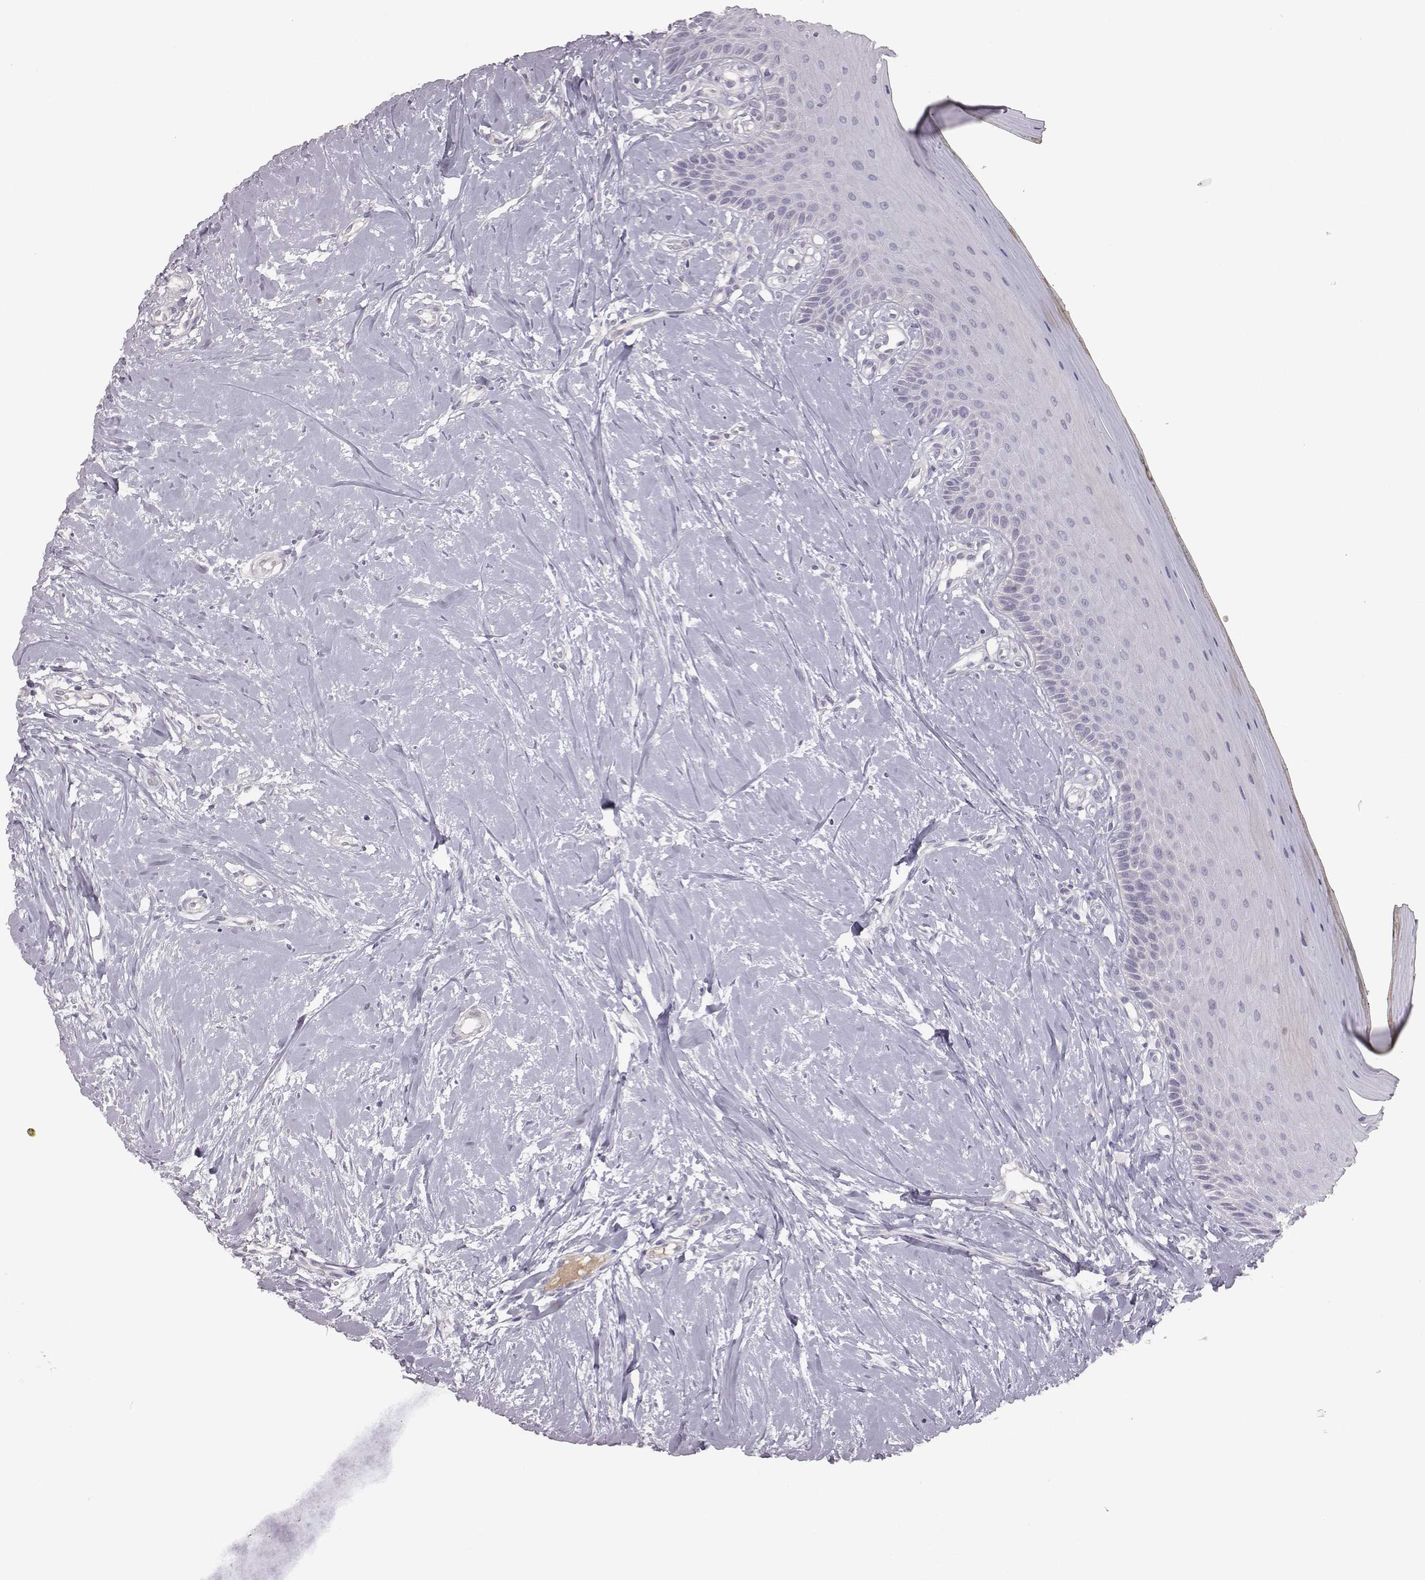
{"staining": {"intensity": "negative", "quantity": "none", "location": "none"}, "tissue": "oral mucosa", "cell_type": "Squamous epithelial cells", "image_type": "normal", "snomed": [{"axis": "morphology", "description": "Normal tissue, NOS"}, {"axis": "topography", "description": "Oral tissue"}], "caption": "High magnification brightfield microscopy of normal oral mucosa stained with DAB (brown) and counterstained with hematoxylin (blue): squamous epithelial cells show no significant expression.", "gene": "KMO", "patient": {"sex": "female", "age": 43}}